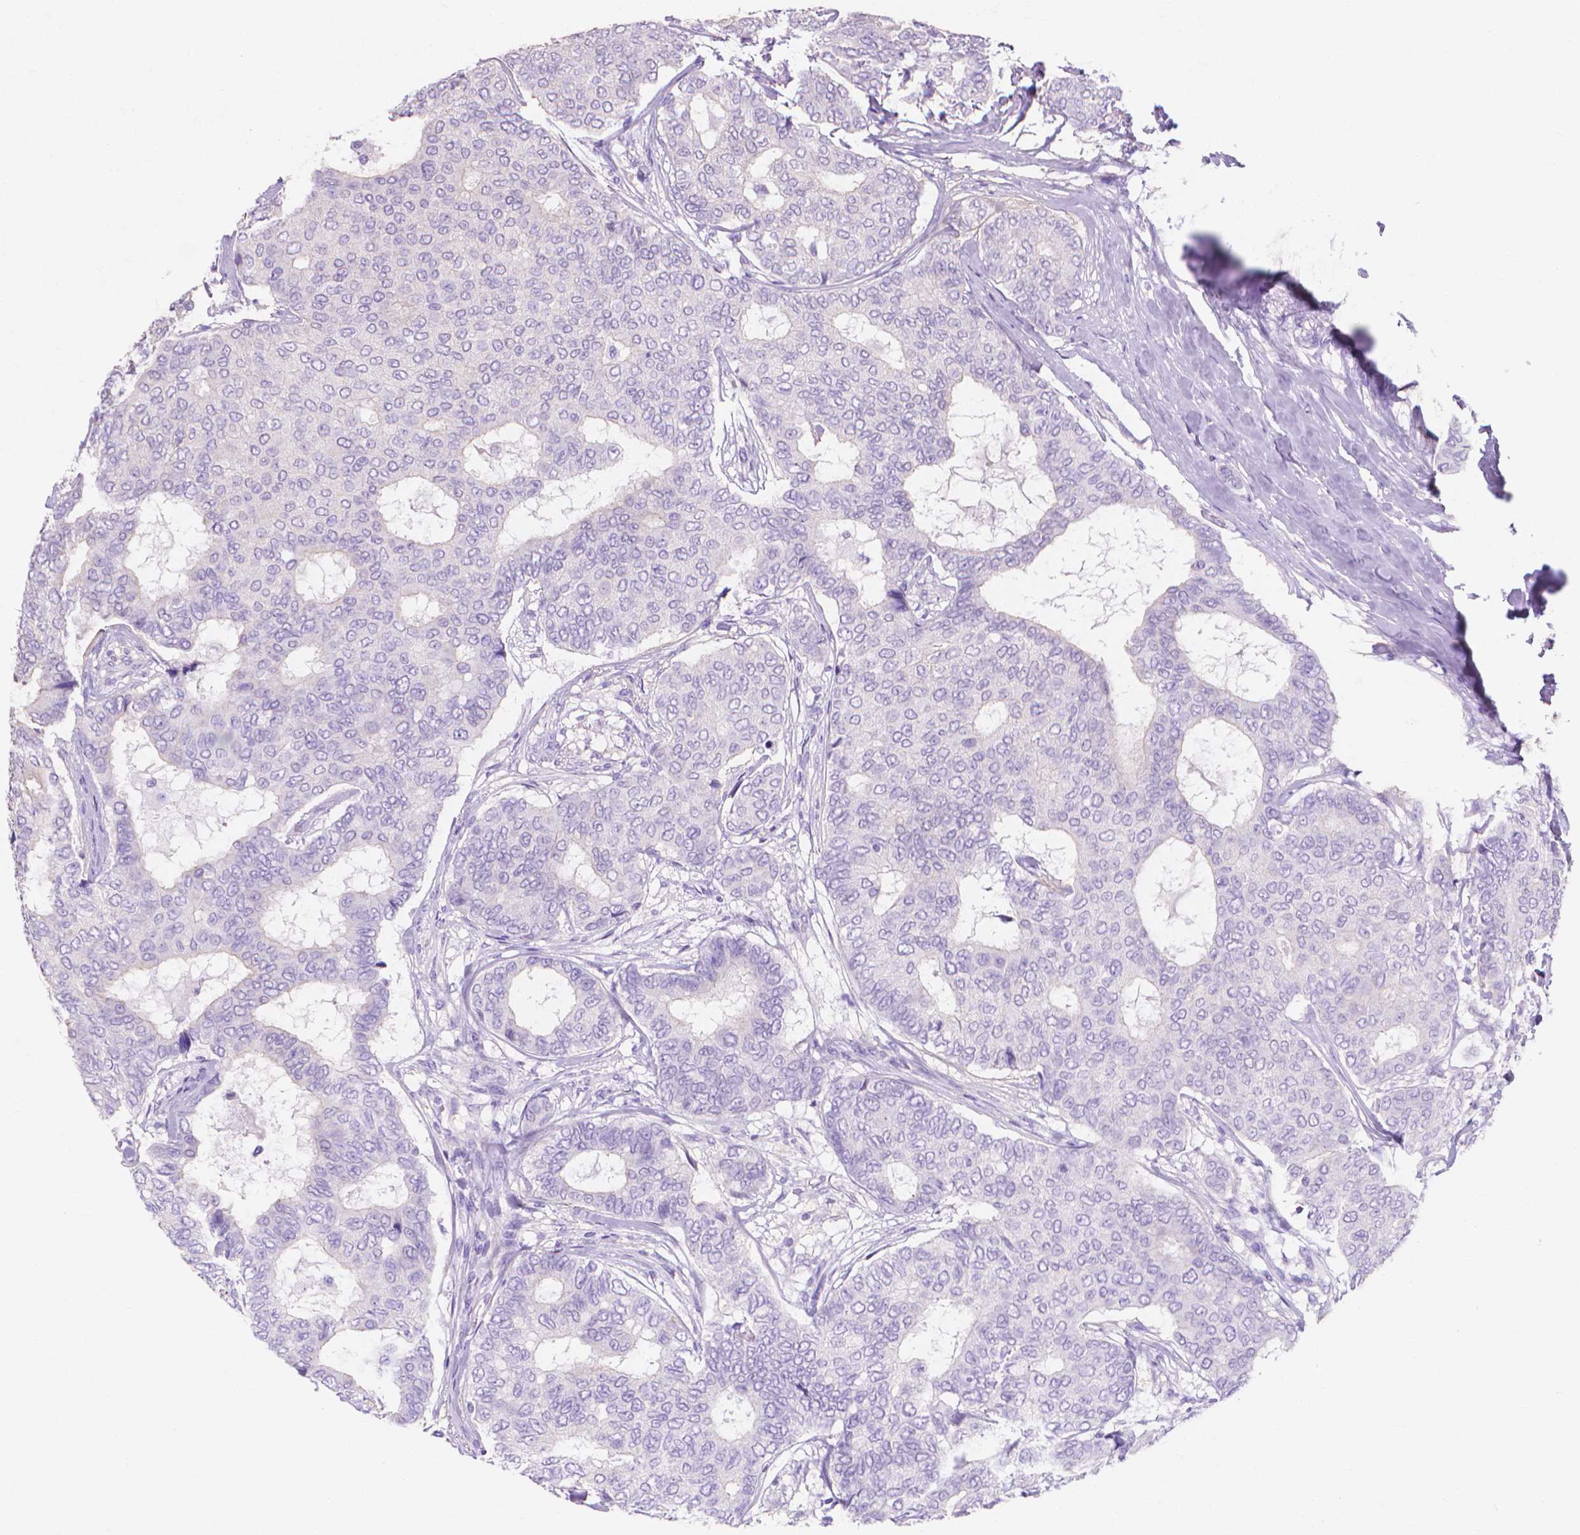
{"staining": {"intensity": "negative", "quantity": "none", "location": "none"}, "tissue": "breast cancer", "cell_type": "Tumor cells", "image_type": "cancer", "snomed": [{"axis": "morphology", "description": "Duct carcinoma"}, {"axis": "topography", "description": "Breast"}], "caption": "The micrograph displays no staining of tumor cells in breast cancer (invasive ductal carcinoma).", "gene": "MBLAC1", "patient": {"sex": "female", "age": 75}}